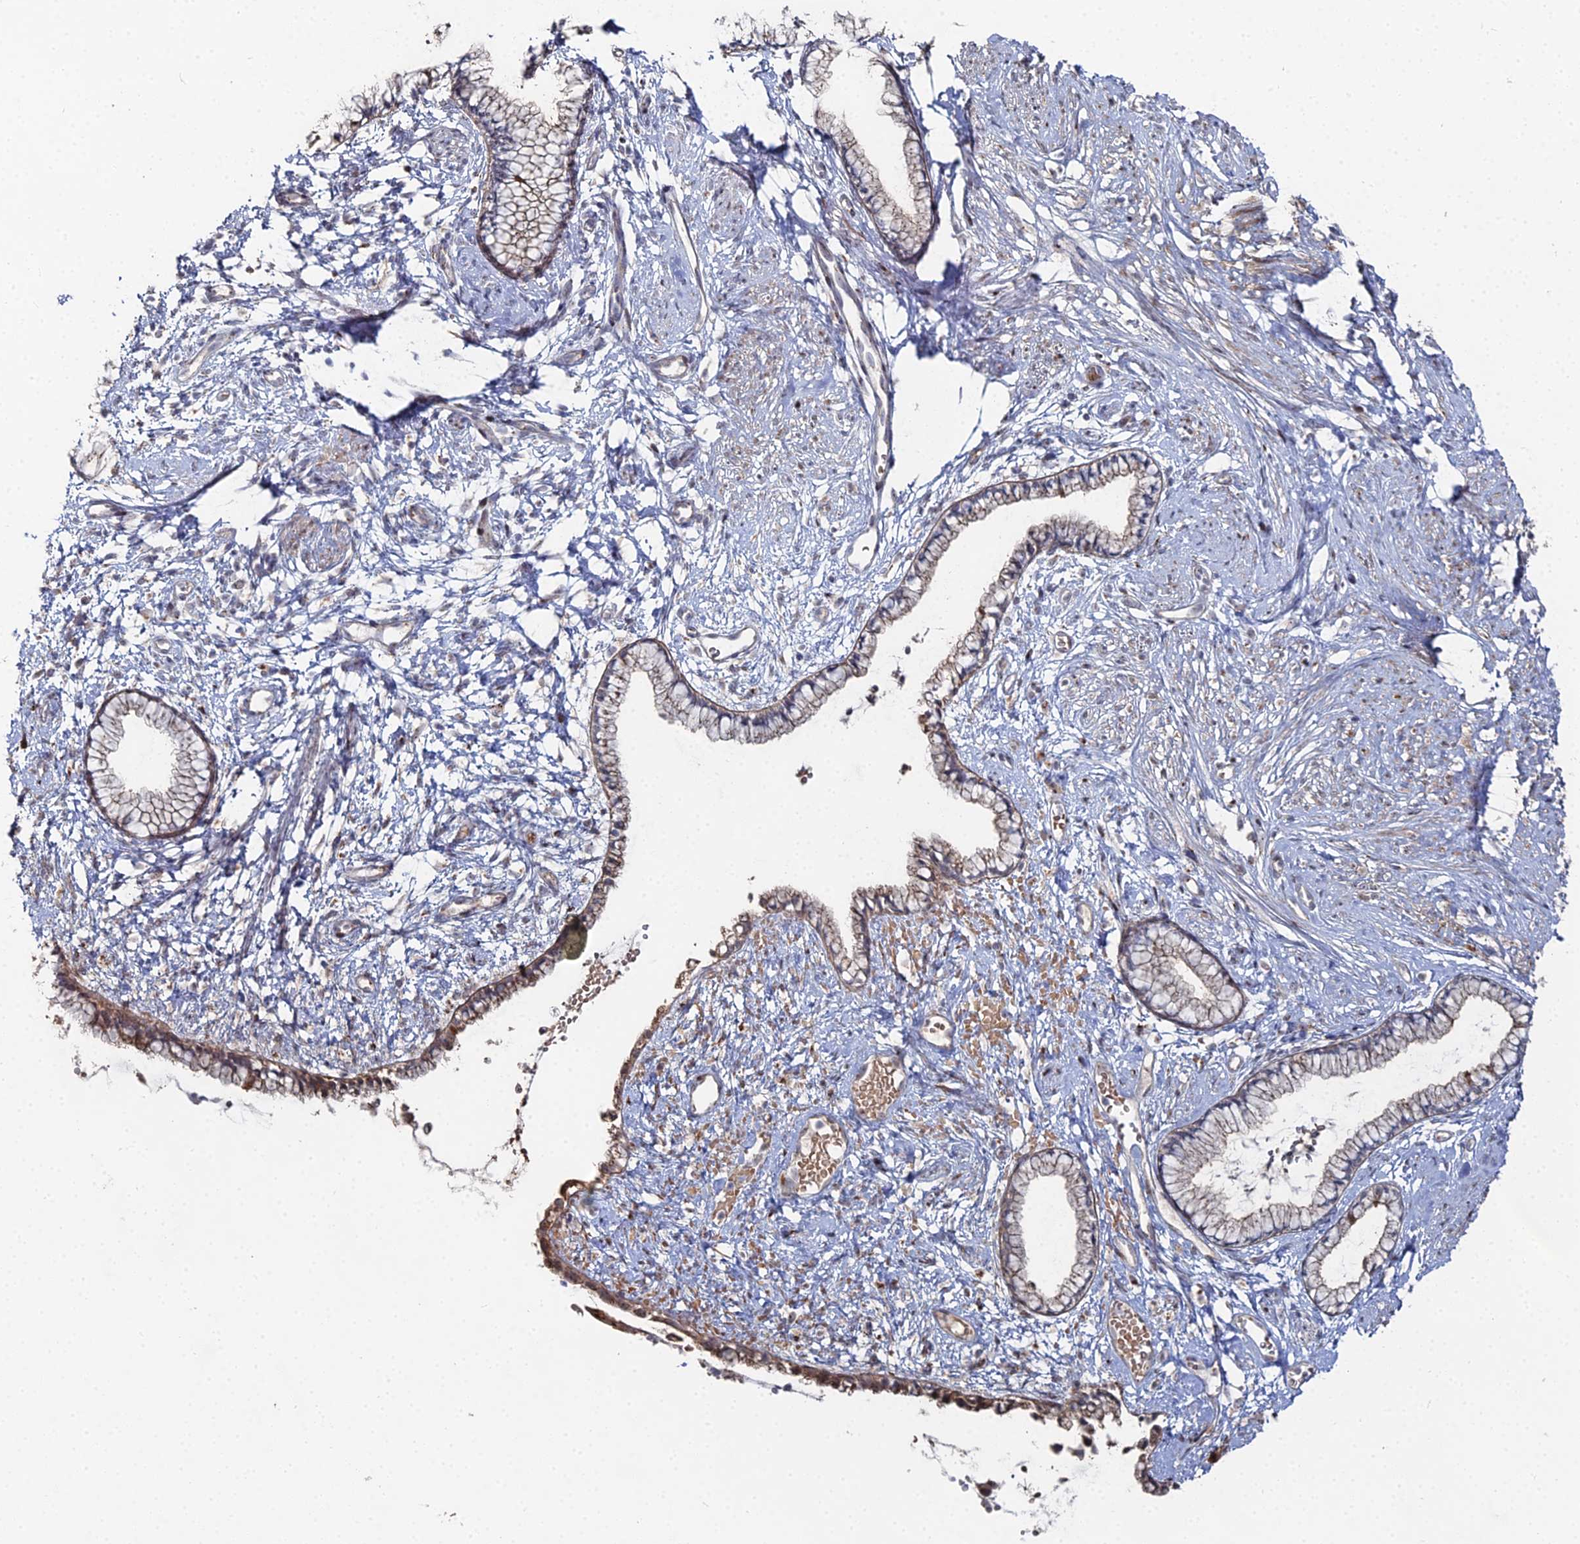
{"staining": {"intensity": "weak", "quantity": "25%-75%", "location": "cytoplasmic/membranous"}, "tissue": "cervix", "cell_type": "Glandular cells", "image_type": "normal", "snomed": [{"axis": "morphology", "description": "Normal tissue, NOS"}, {"axis": "topography", "description": "Cervix"}], "caption": "Glandular cells display weak cytoplasmic/membranous staining in approximately 25%-75% of cells in normal cervix. (DAB (3,3'-diaminobenzidine) = brown stain, brightfield microscopy at high magnification).", "gene": "SGMS1", "patient": {"sex": "female", "age": 57}}